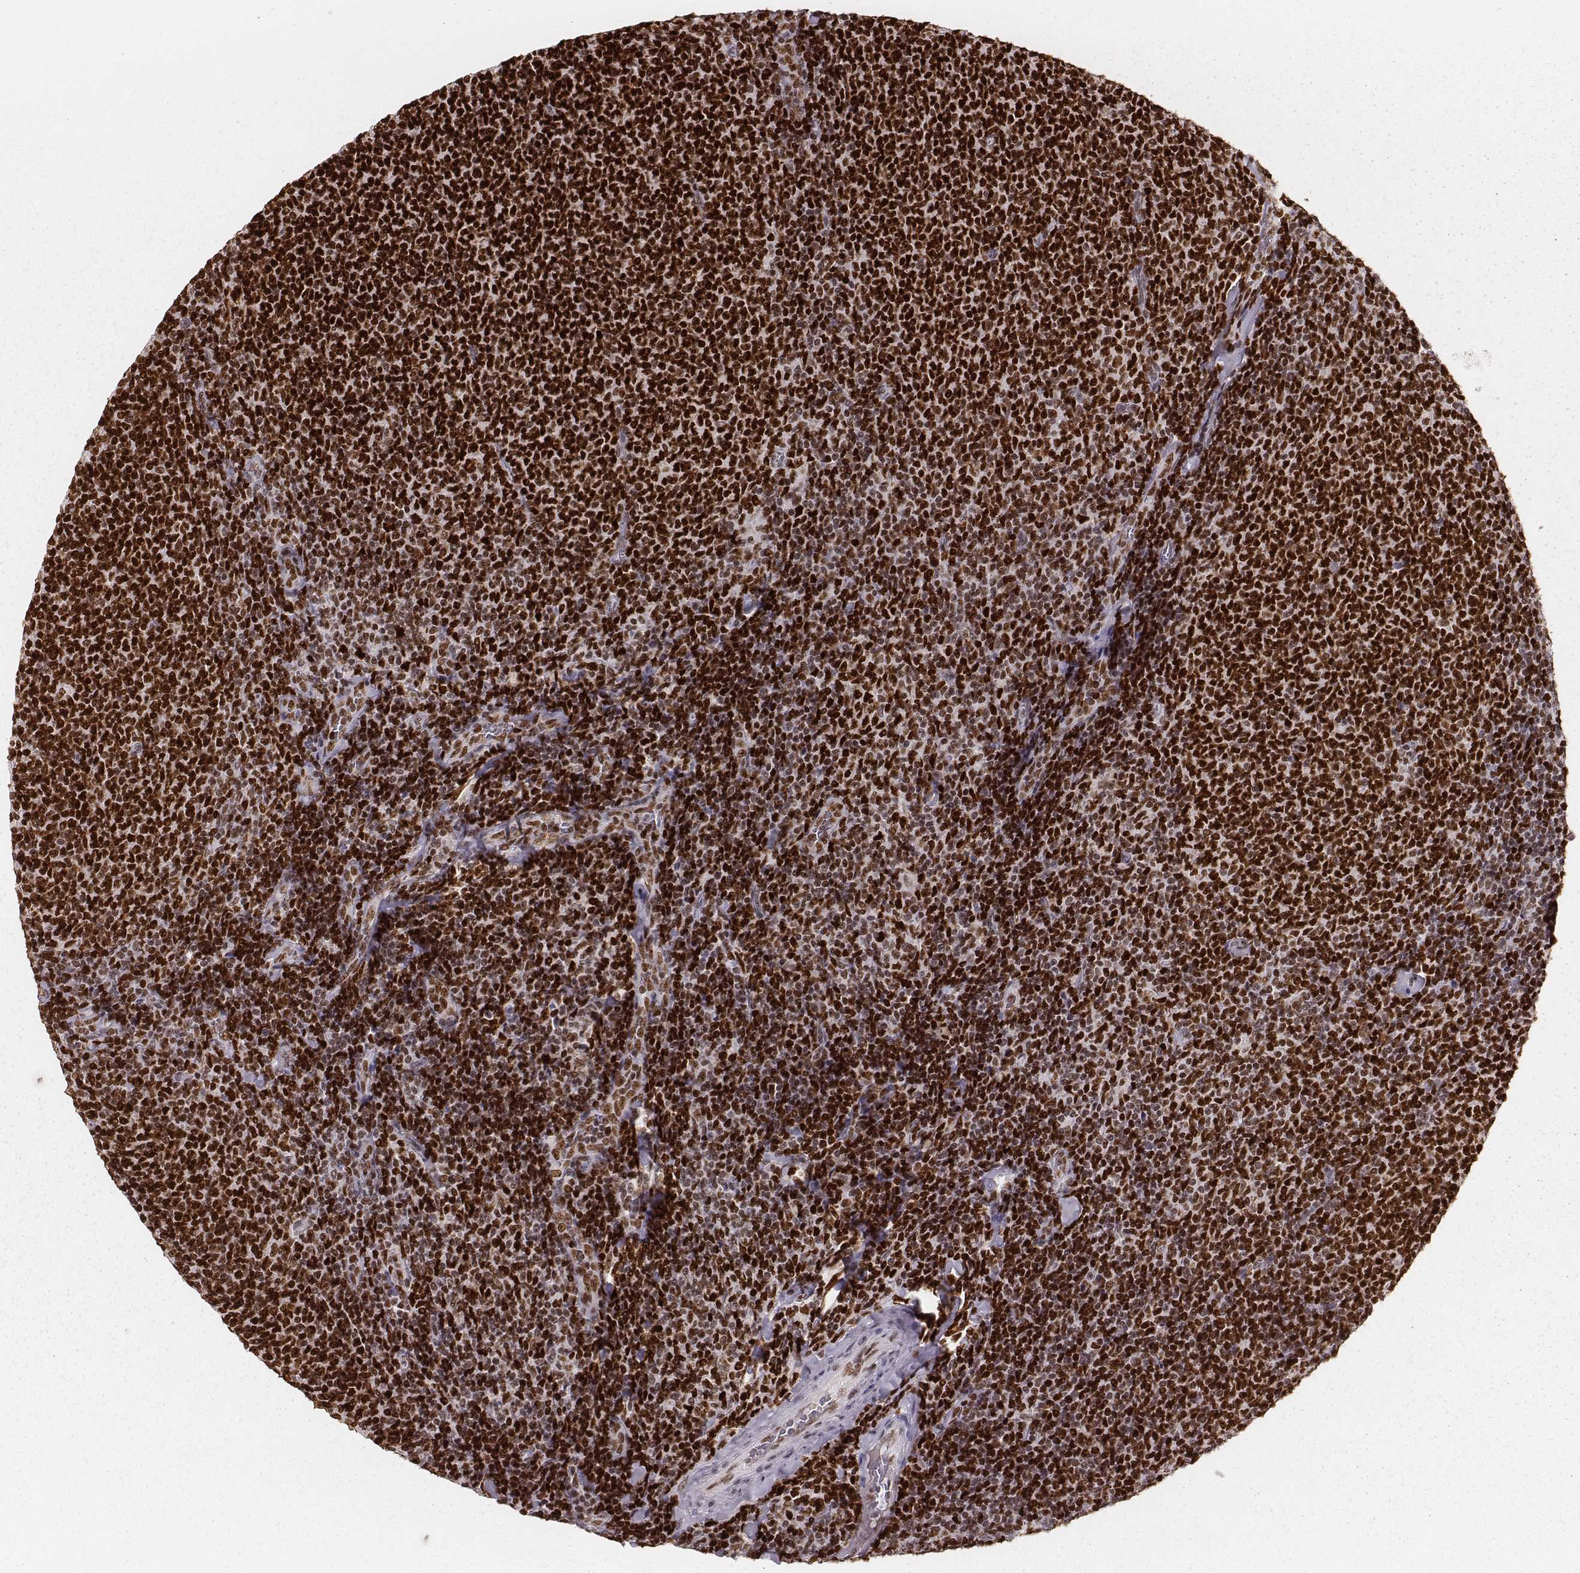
{"staining": {"intensity": "strong", "quantity": ">75%", "location": "nuclear"}, "tissue": "lymphoma", "cell_type": "Tumor cells", "image_type": "cancer", "snomed": [{"axis": "morphology", "description": "Malignant lymphoma, non-Hodgkin's type, Low grade"}, {"axis": "topography", "description": "Lymph node"}], "caption": "This photomicrograph displays malignant lymphoma, non-Hodgkin's type (low-grade) stained with immunohistochemistry (IHC) to label a protein in brown. The nuclear of tumor cells show strong positivity for the protein. Nuclei are counter-stained blue.", "gene": "PARP1", "patient": {"sex": "male", "age": 52}}